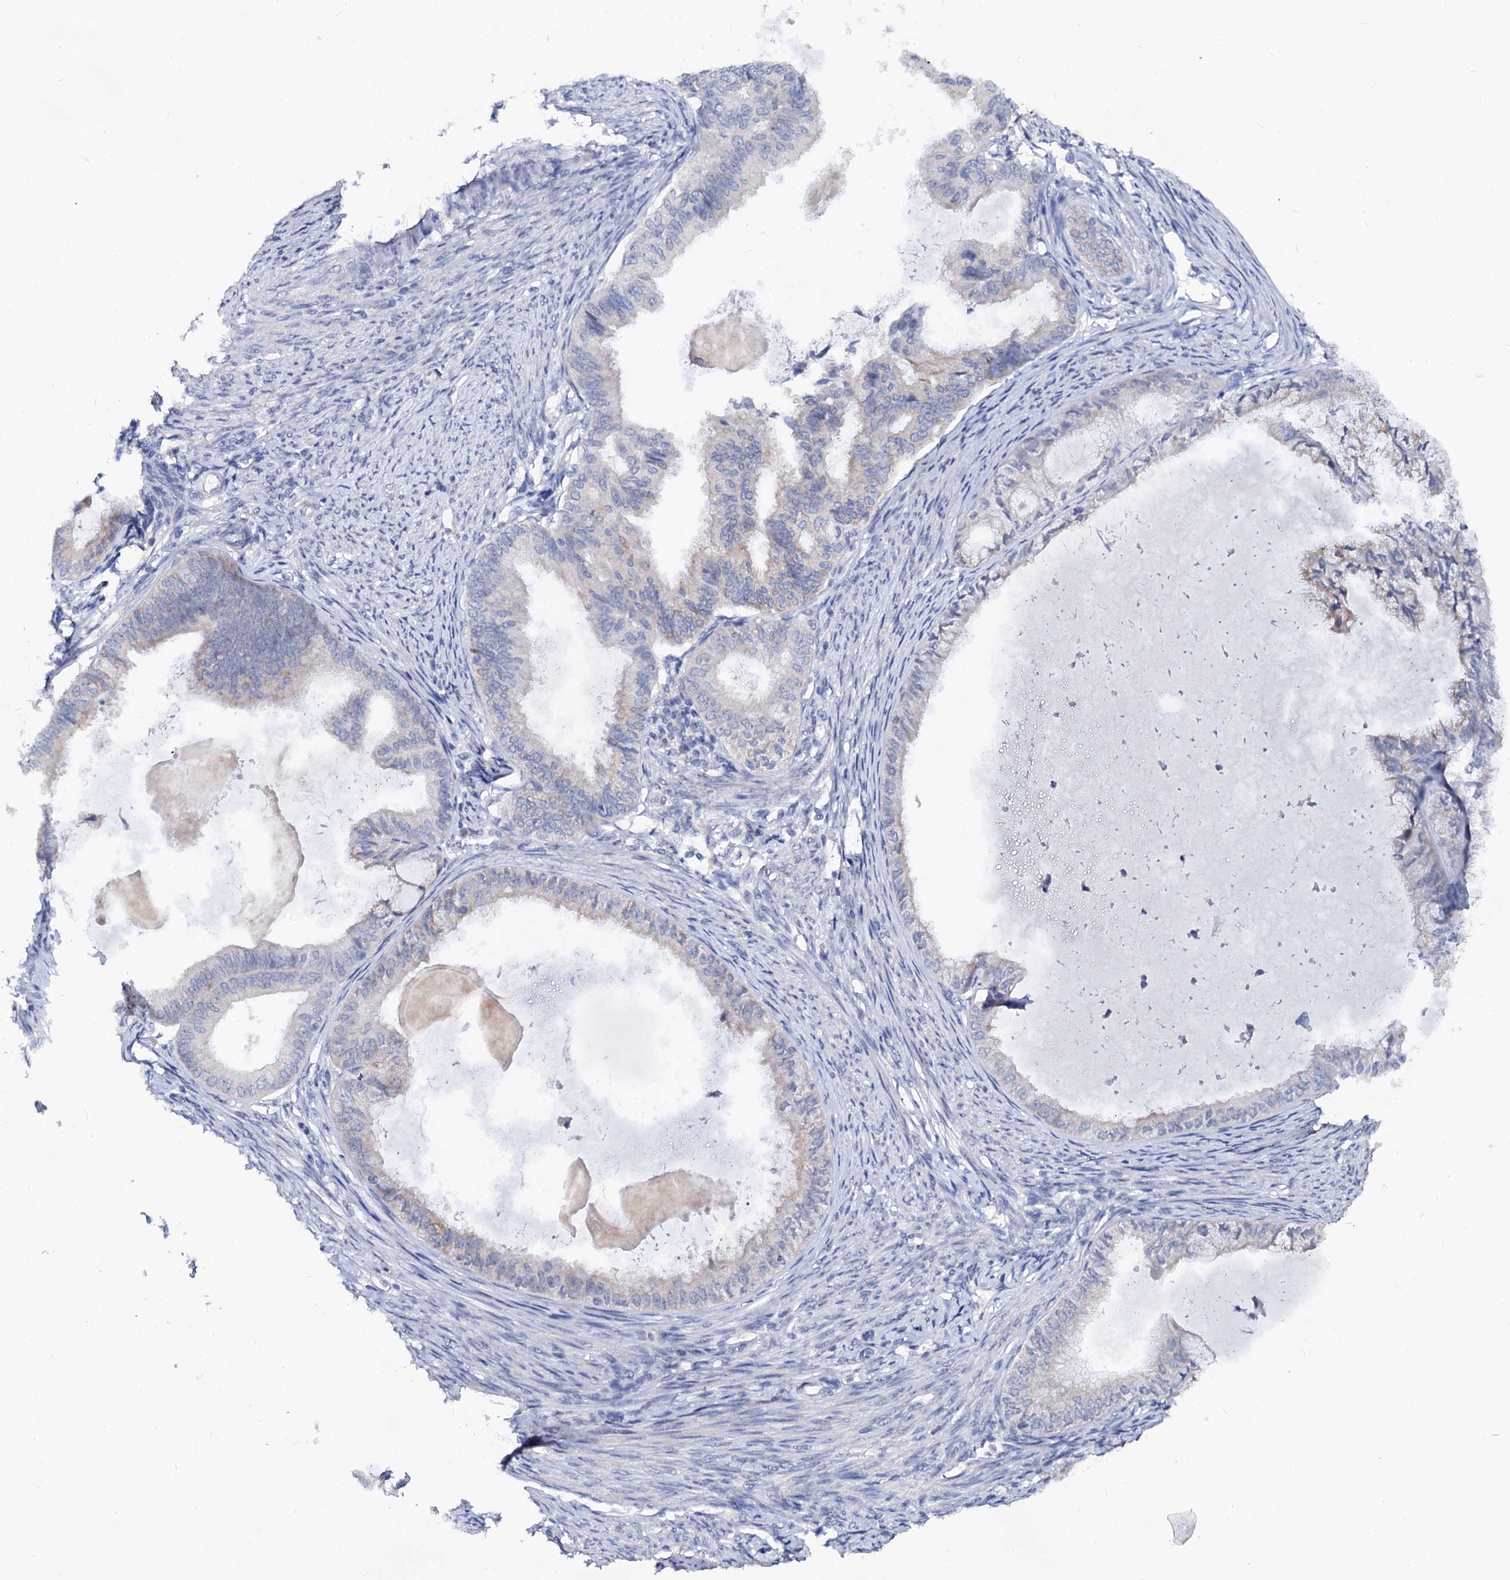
{"staining": {"intensity": "negative", "quantity": "none", "location": "none"}, "tissue": "endometrial cancer", "cell_type": "Tumor cells", "image_type": "cancer", "snomed": [{"axis": "morphology", "description": "Adenocarcinoma, NOS"}, {"axis": "topography", "description": "Endometrium"}], "caption": "Immunohistochemistry (IHC) of endometrial cancer (adenocarcinoma) reveals no staining in tumor cells. (DAB immunohistochemistry (IHC), high magnification).", "gene": "CAPRIN2", "patient": {"sex": "female", "age": 86}}